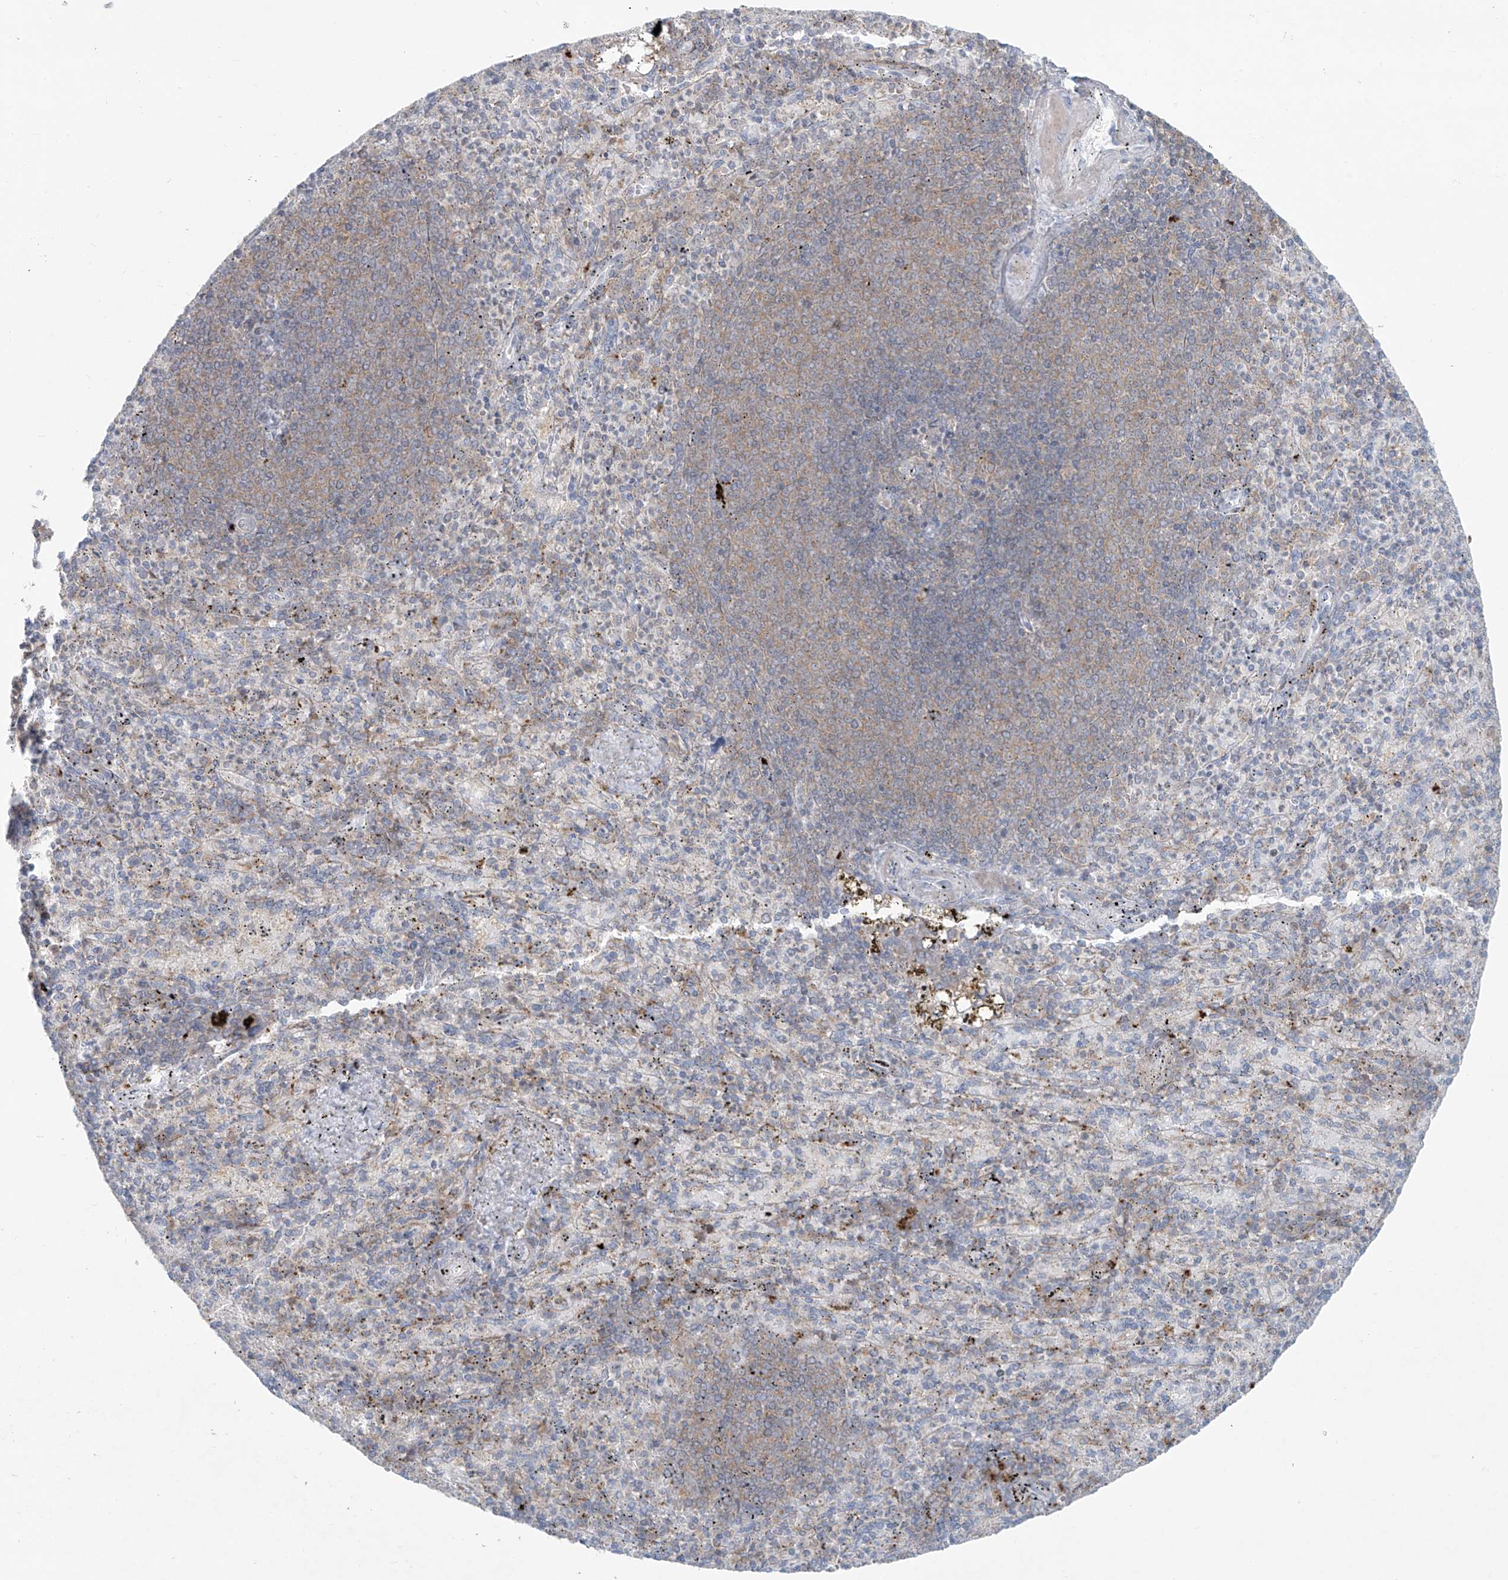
{"staining": {"intensity": "weak", "quantity": "<25%", "location": "cytoplasmic/membranous"}, "tissue": "spleen", "cell_type": "Cells in red pulp", "image_type": "normal", "snomed": [{"axis": "morphology", "description": "Normal tissue, NOS"}, {"axis": "topography", "description": "Spleen"}], "caption": "IHC micrograph of normal spleen: spleen stained with DAB (3,3'-diaminobenzidine) demonstrates no significant protein positivity in cells in red pulp.", "gene": "PPAT", "patient": {"sex": "female", "age": 74}}